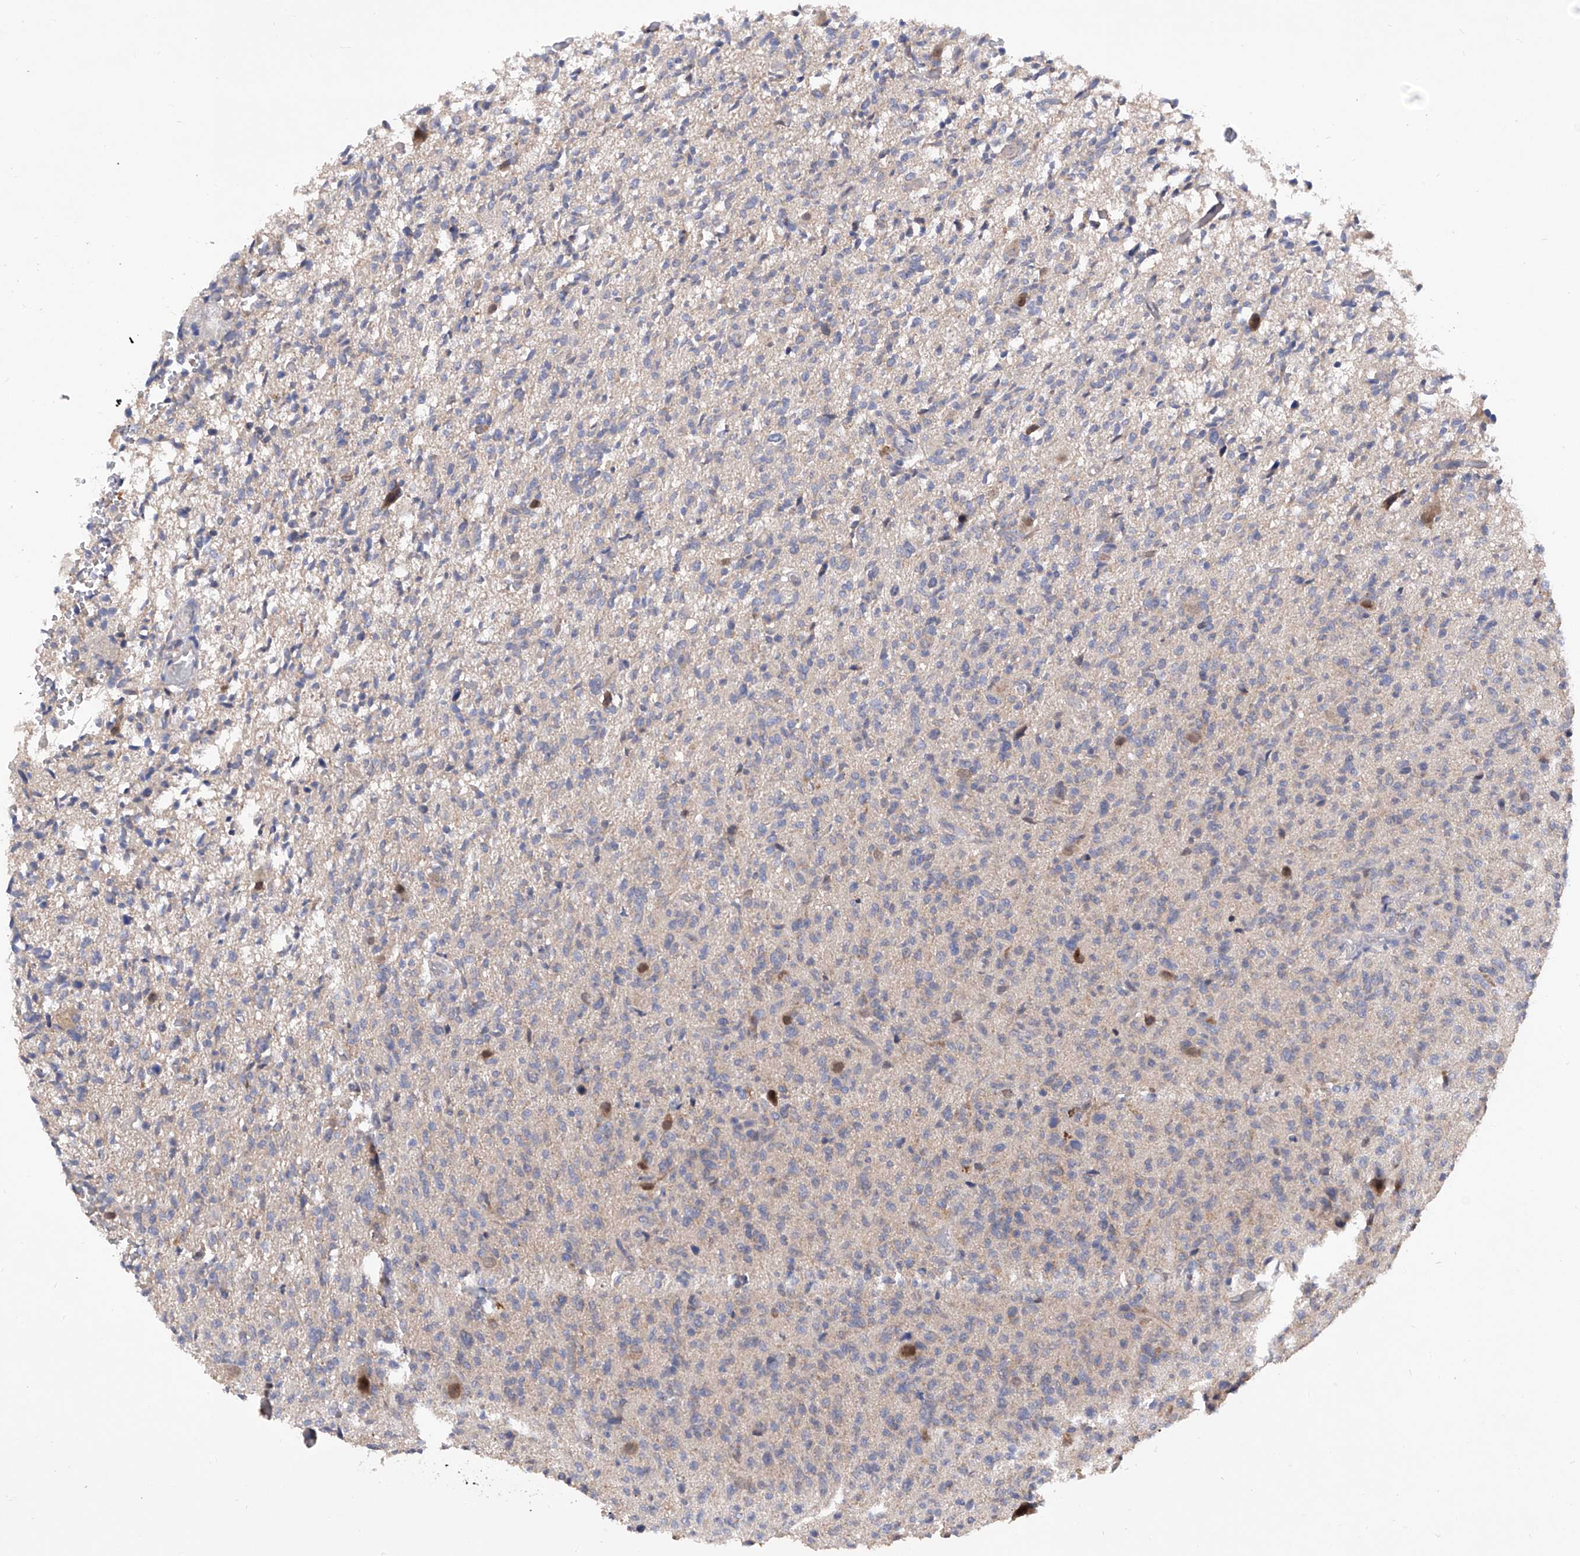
{"staining": {"intensity": "negative", "quantity": "none", "location": "none"}, "tissue": "glioma", "cell_type": "Tumor cells", "image_type": "cancer", "snomed": [{"axis": "morphology", "description": "Glioma, malignant, High grade"}, {"axis": "topography", "description": "Brain"}], "caption": "IHC histopathology image of malignant glioma (high-grade) stained for a protein (brown), which displays no positivity in tumor cells.", "gene": "USP45", "patient": {"sex": "female", "age": 57}}